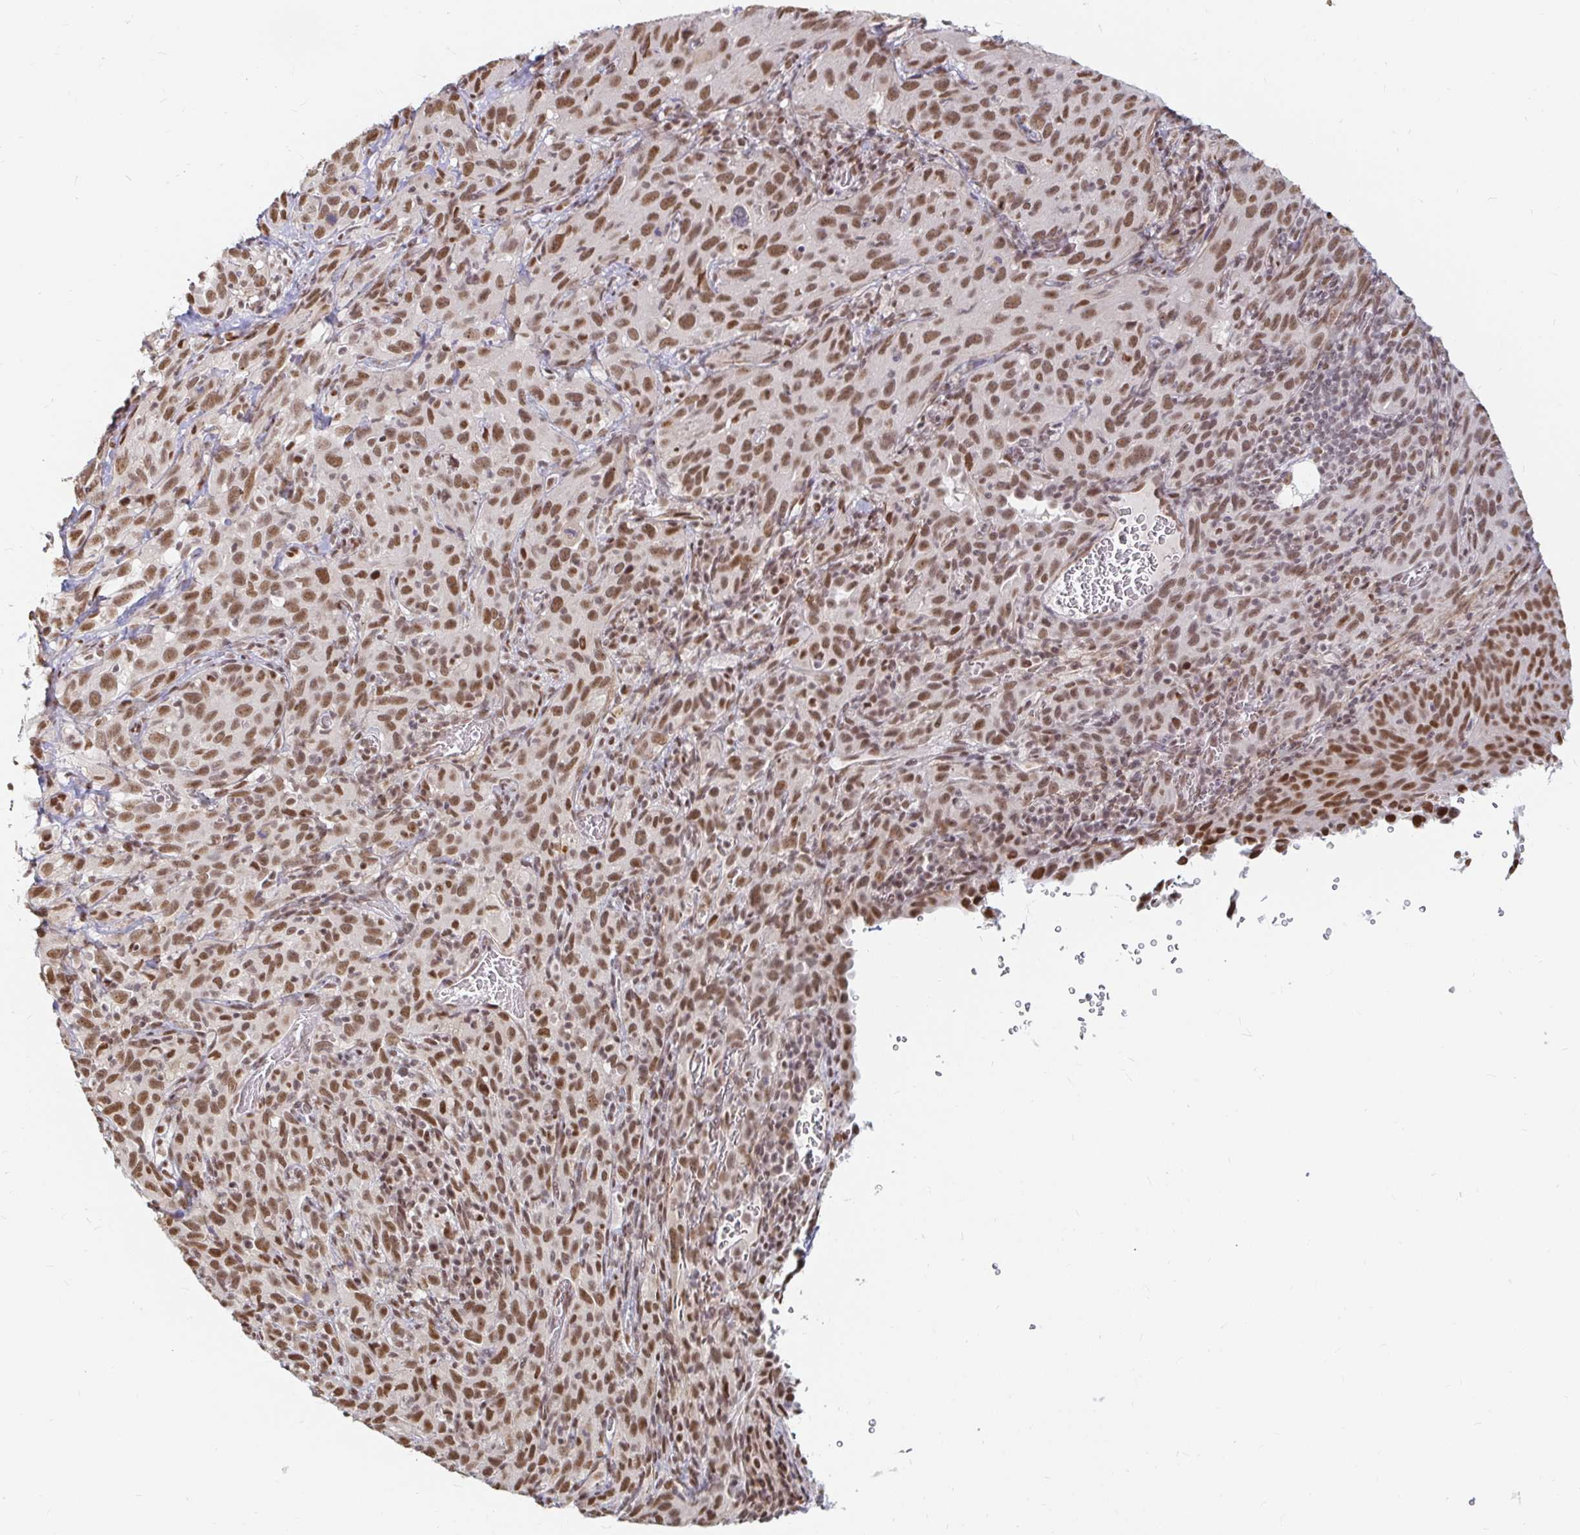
{"staining": {"intensity": "moderate", "quantity": ">75%", "location": "nuclear"}, "tissue": "cervical cancer", "cell_type": "Tumor cells", "image_type": "cancer", "snomed": [{"axis": "morphology", "description": "Normal tissue, NOS"}, {"axis": "morphology", "description": "Squamous cell carcinoma, NOS"}, {"axis": "topography", "description": "Cervix"}], "caption": "Immunohistochemistry (IHC) of squamous cell carcinoma (cervical) shows medium levels of moderate nuclear expression in about >75% of tumor cells.", "gene": "HNRNPU", "patient": {"sex": "female", "age": 51}}